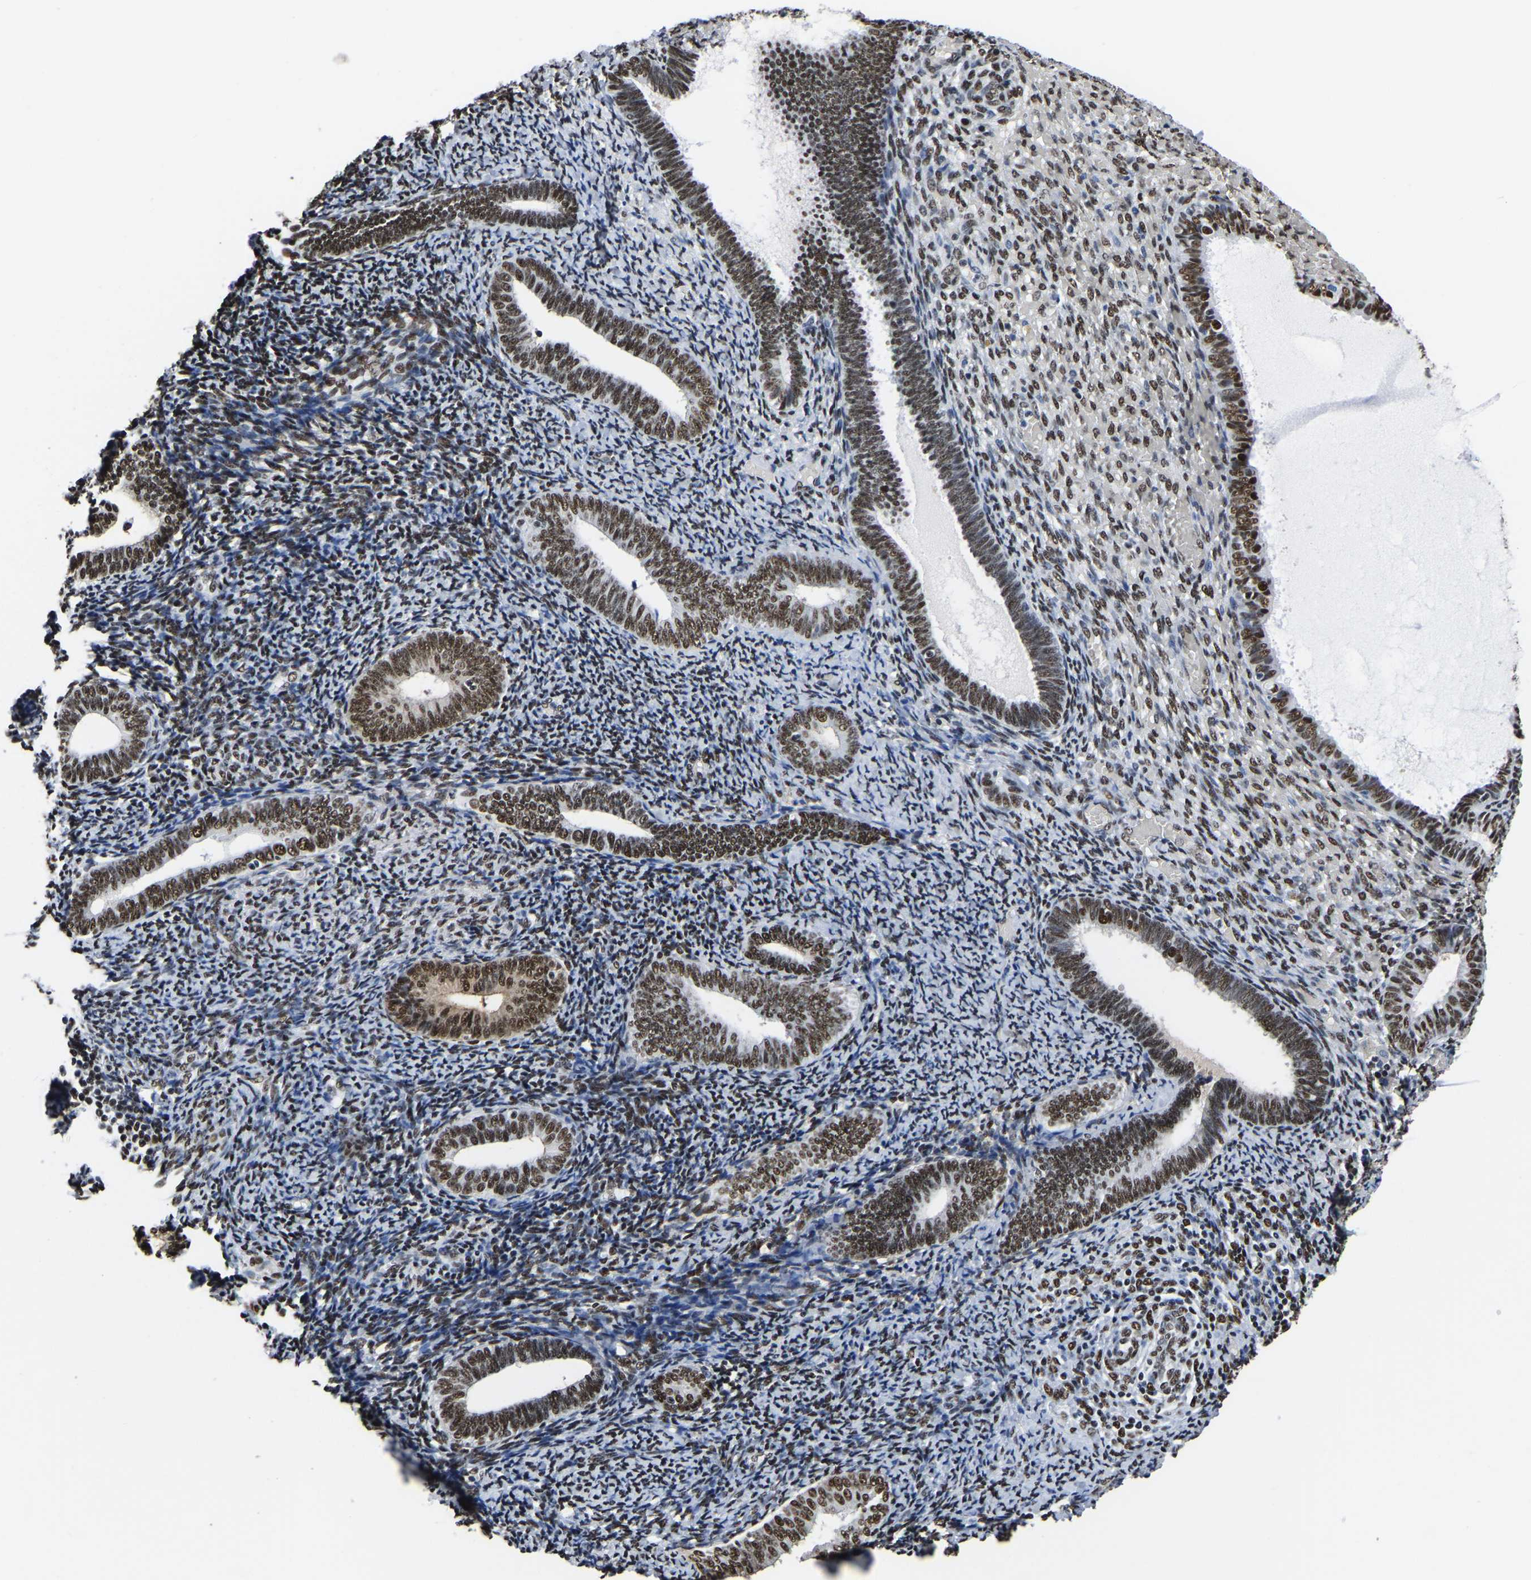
{"staining": {"intensity": "moderate", "quantity": "25%-75%", "location": "nuclear"}, "tissue": "endometrium", "cell_type": "Cells in endometrial stroma", "image_type": "normal", "snomed": [{"axis": "morphology", "description": "Normal tissue, NOS"}, {"axis": "topography", "description": "Endometrium"}], "caption": "A photomicrograph of human endometrium stained for a protein demonstrates moderate nuclear brown staining in cells in endometrial stroma. Ihc stains the protein in brown and the nuclei are stained blue.", "gene": "UBA1", "patient": {"sex": "female", "age": 66}}